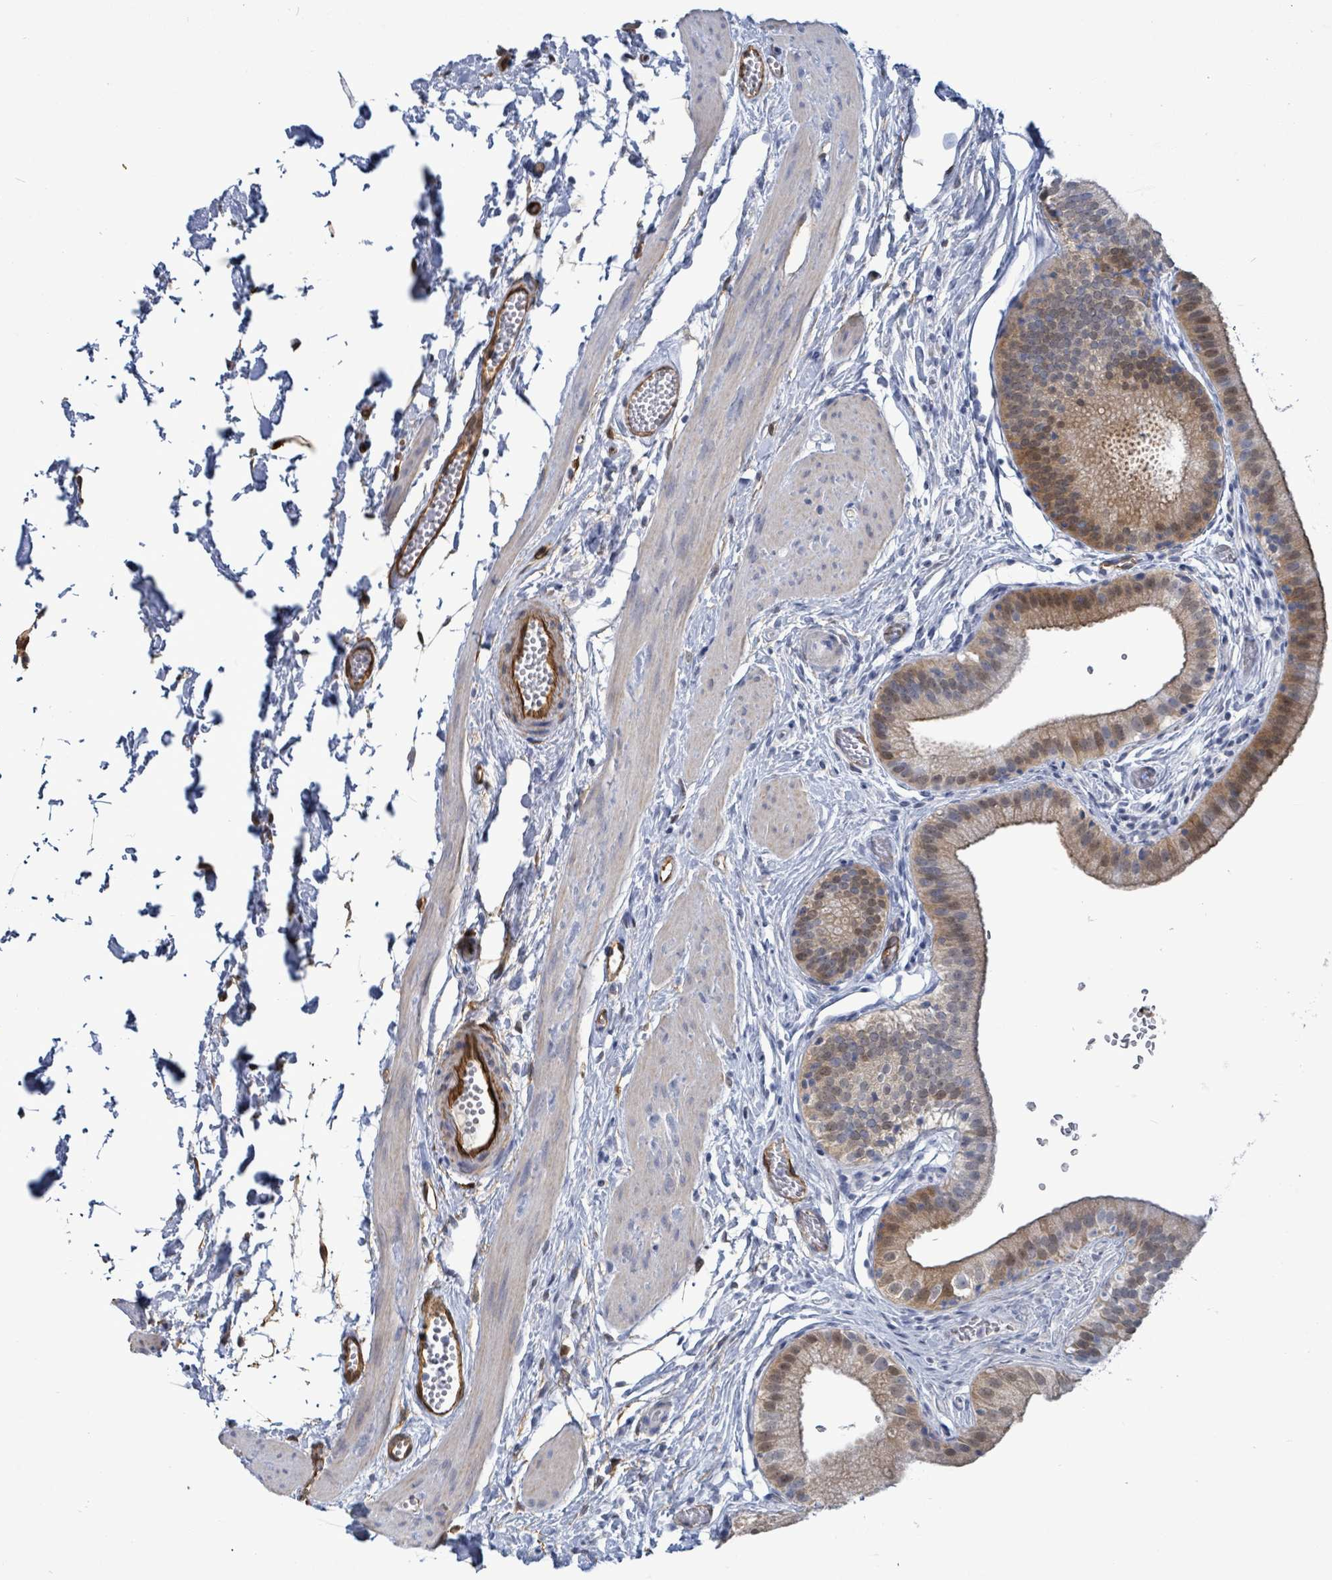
{"staining": {"intensity": "moderate", "quantity": "25%-75%", "location": "cytoplasmic/membranous,nuclear"}, "tissue": "gallbladder", "cell_type": "Glandular cells", "image_type": "normal", "snomed": [{"axis": "morphology", "description": "Normal tissue, NOS"}, {"axis": "topography", "description": "Gallbladder"}], "caption": "Glandular cells display moderate cytoplasmic/membranous,nuclear expression in approximately 25%-75% of cells in benign gallbladder. (DAB (3,3'-diaminobenzidine) = brown stain, brightfield microscopy at high magnification).", "gene": "PRKRIP1", "patient": {"sex": "female", "age": 54}}